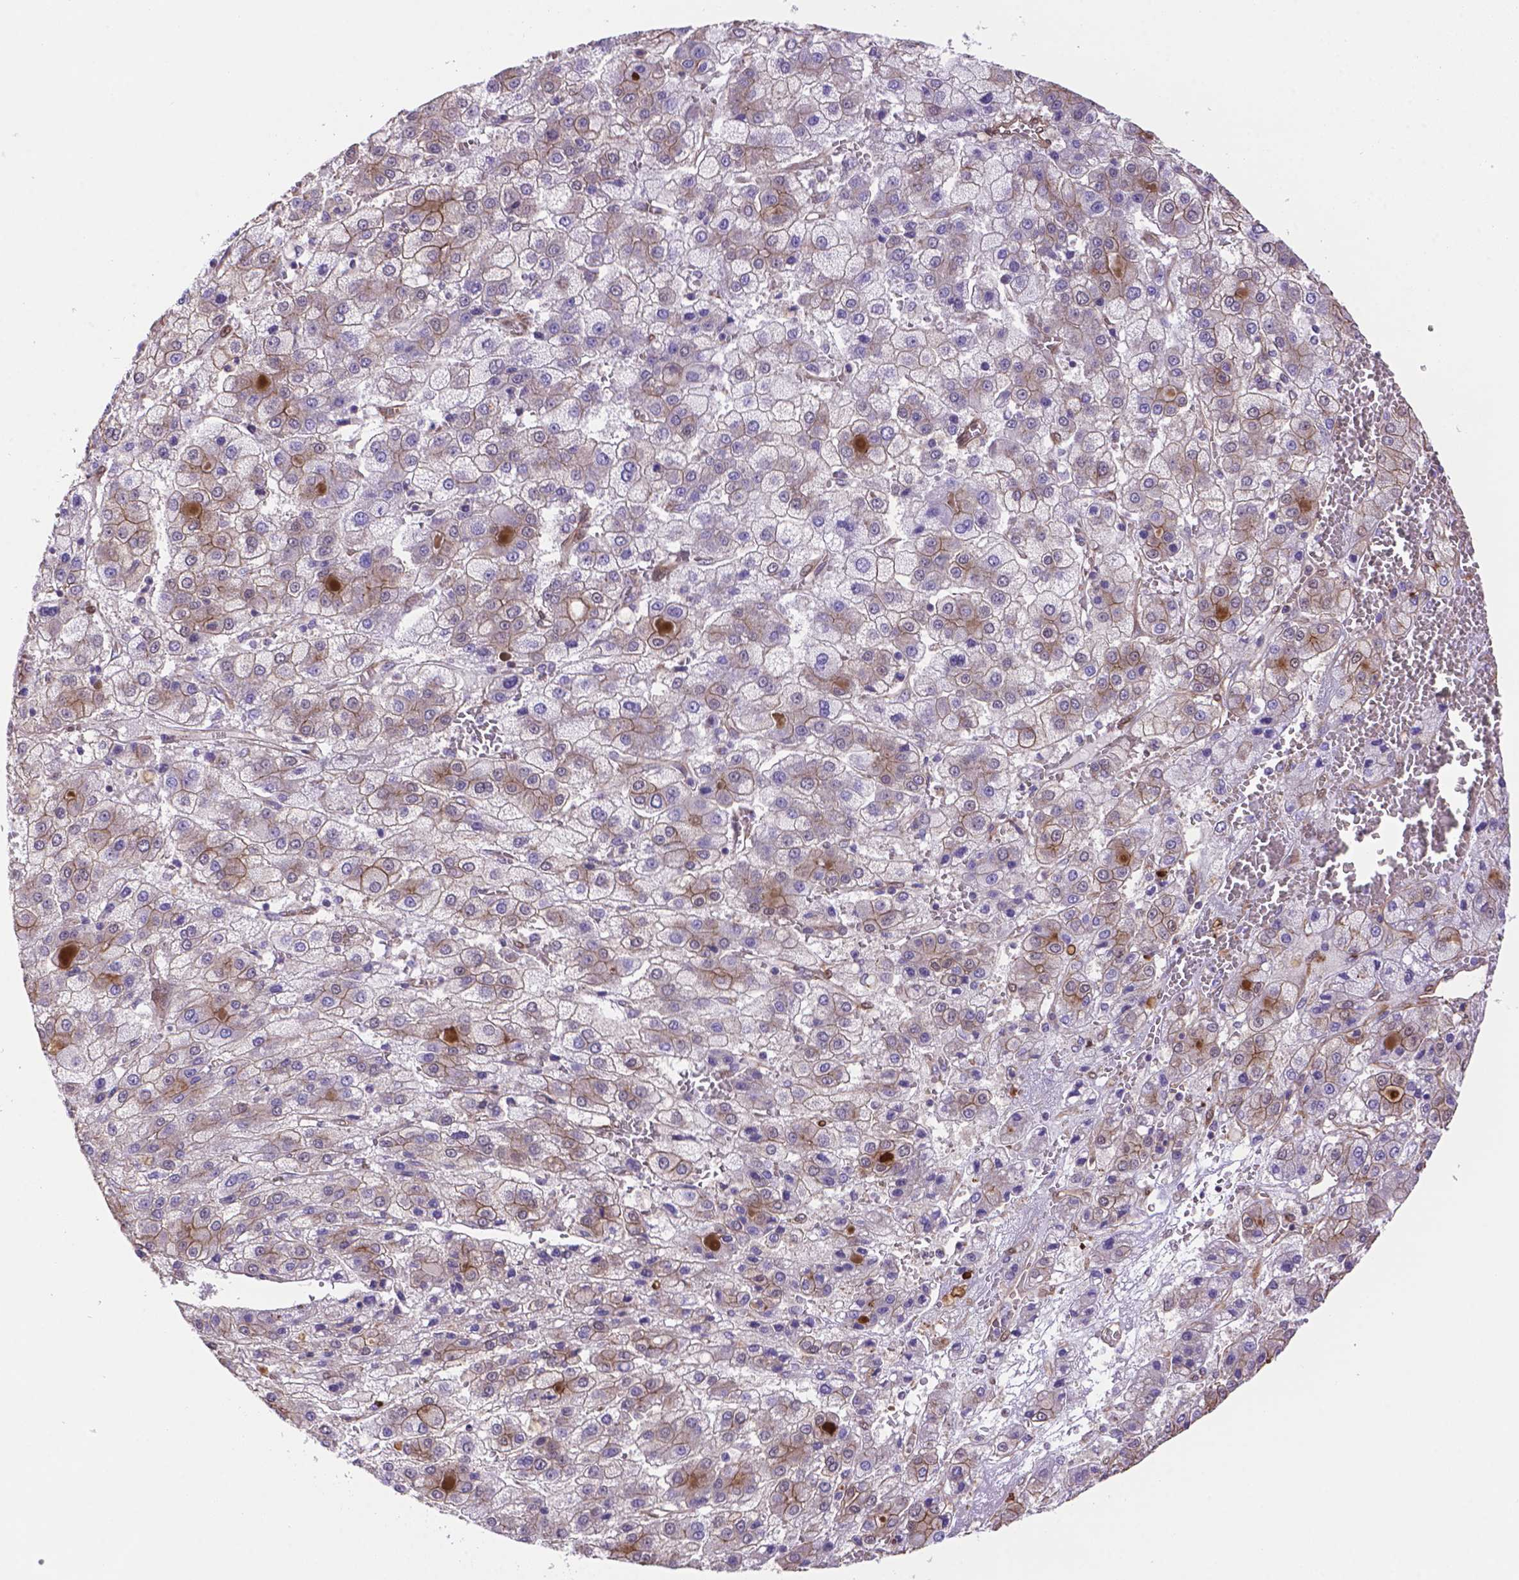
{"staining": {"intensity": "weak", "quantity": "25%-75%", "location": "cytoplasmic/membranous"}, "tissue": "liver cancer", "cell_type": "Tumor cells", "image_type": "cancer", "snomed": [{"axis": "morphology", "description": "Carcinoma, Hepatocellular, NOS"}, {"axis": "topography", "description": "Liver"}], "caption": "DAB (3,3'-diaminobenzidine) immunohistochemical staining of liver hepatocellular carcinoma displays weak cytoplasmic/membranous protein expression in about 25%-75% of tumor cells. (DAB (3,3'-diaminobenzidine) IHC with brightfield microscopy, high magnification).", "gene": "YAP1", "patient": {"sex": "male", "age": 73}}